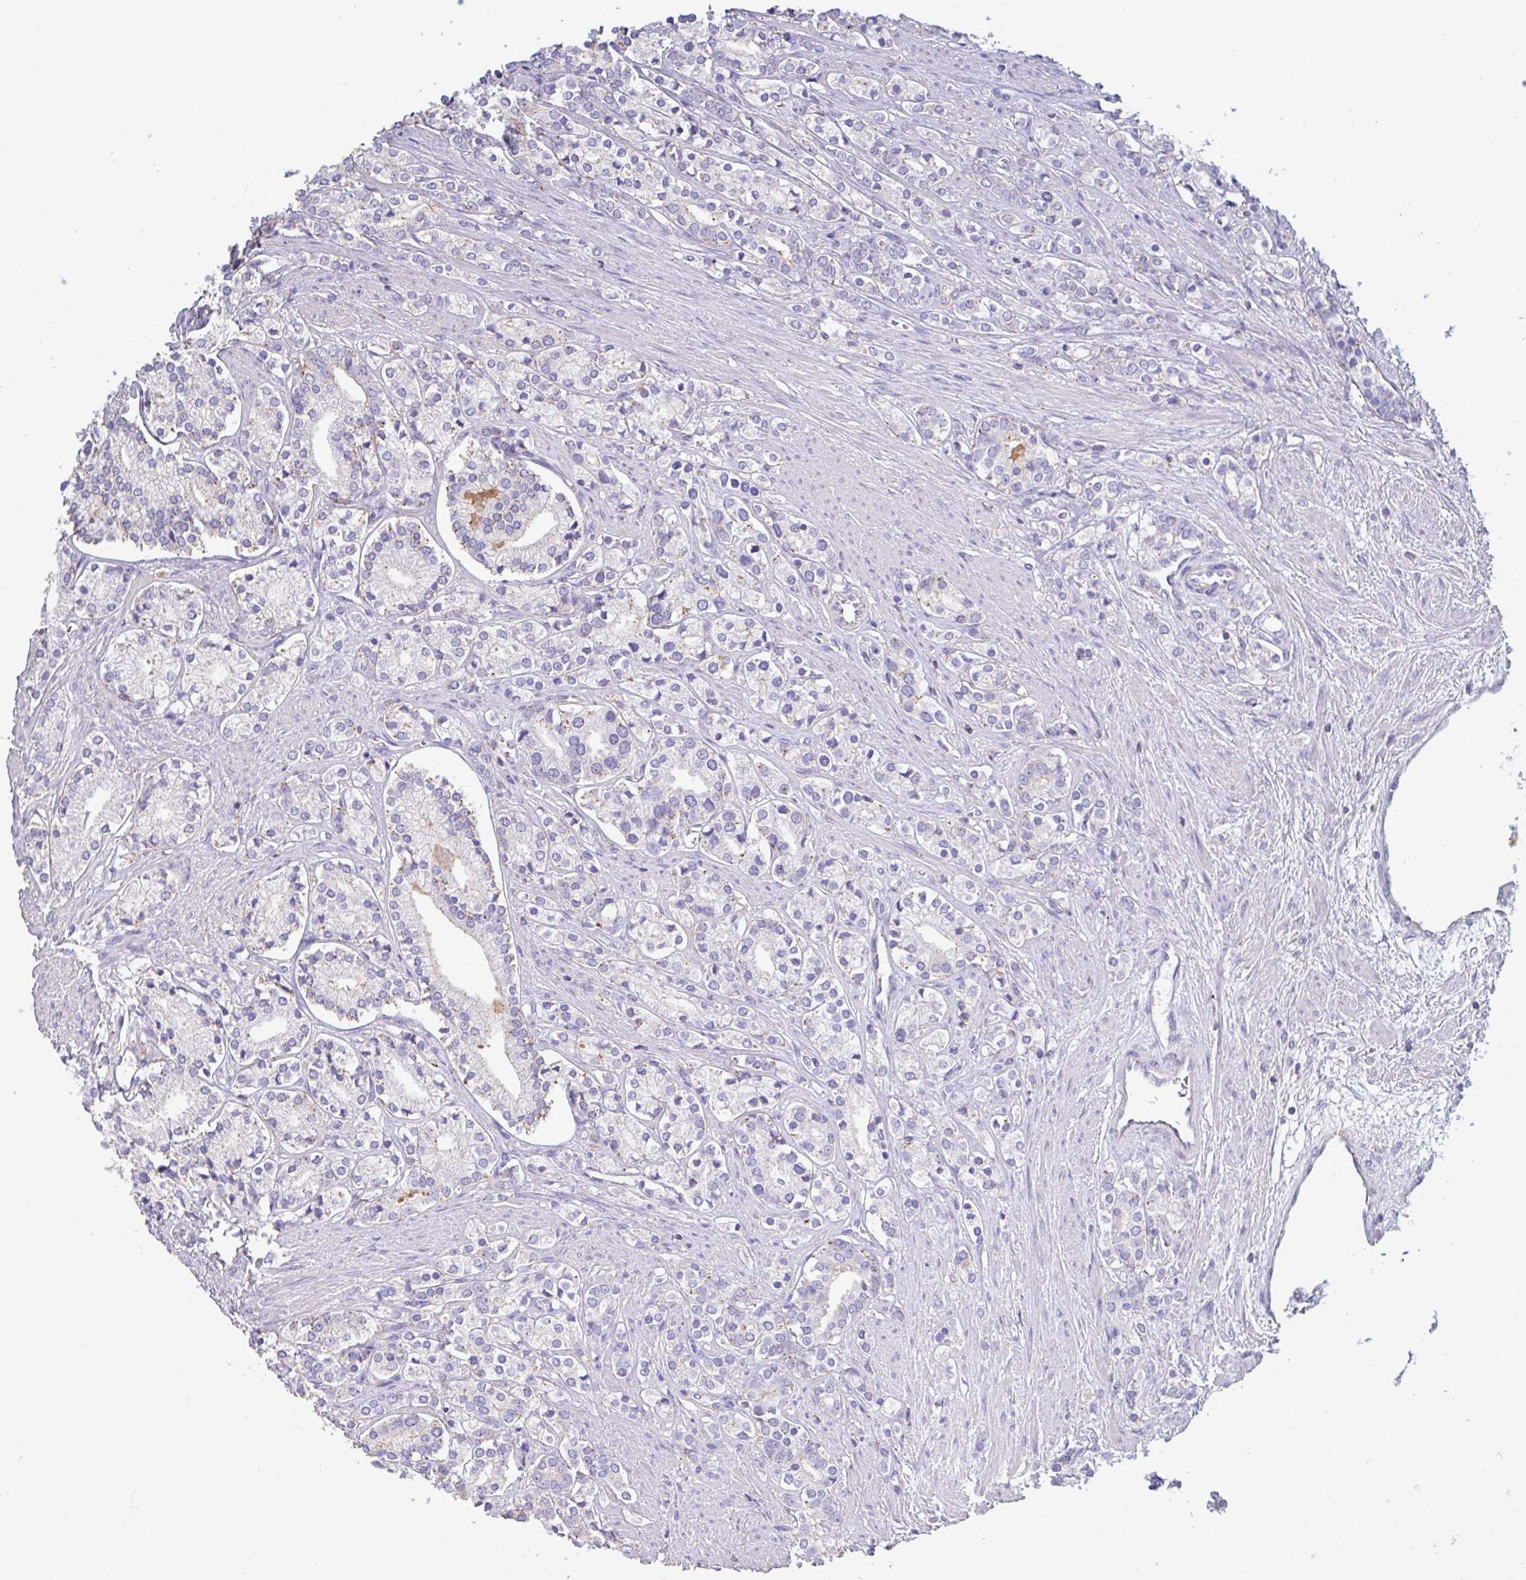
{"staining": {"intensity": "negative", "quantity": "none", "location": "none"}, "tissue": "prostate cancer", "cell_type": "Tumor cells", "image_type": "cancer", "snomed": [{"axis": "morphology", "description": "Adenocarcinoma, High grade"}, {"axis": "topography", "description": "Prostate"}], "caption": "This micrograph is of prostate cancer (adenocarcinoma (high-grade)) stained with immunohistochemistry (IHC) to label a protein in brown with the nuclei are counter-stained blue. There is no positivity in tumor cells. (Brightfield microscopy of DAB immunohistochemistry at high magnification).", "gene": "CHMP5", "patient": {"sex": "male", "age": 58}}